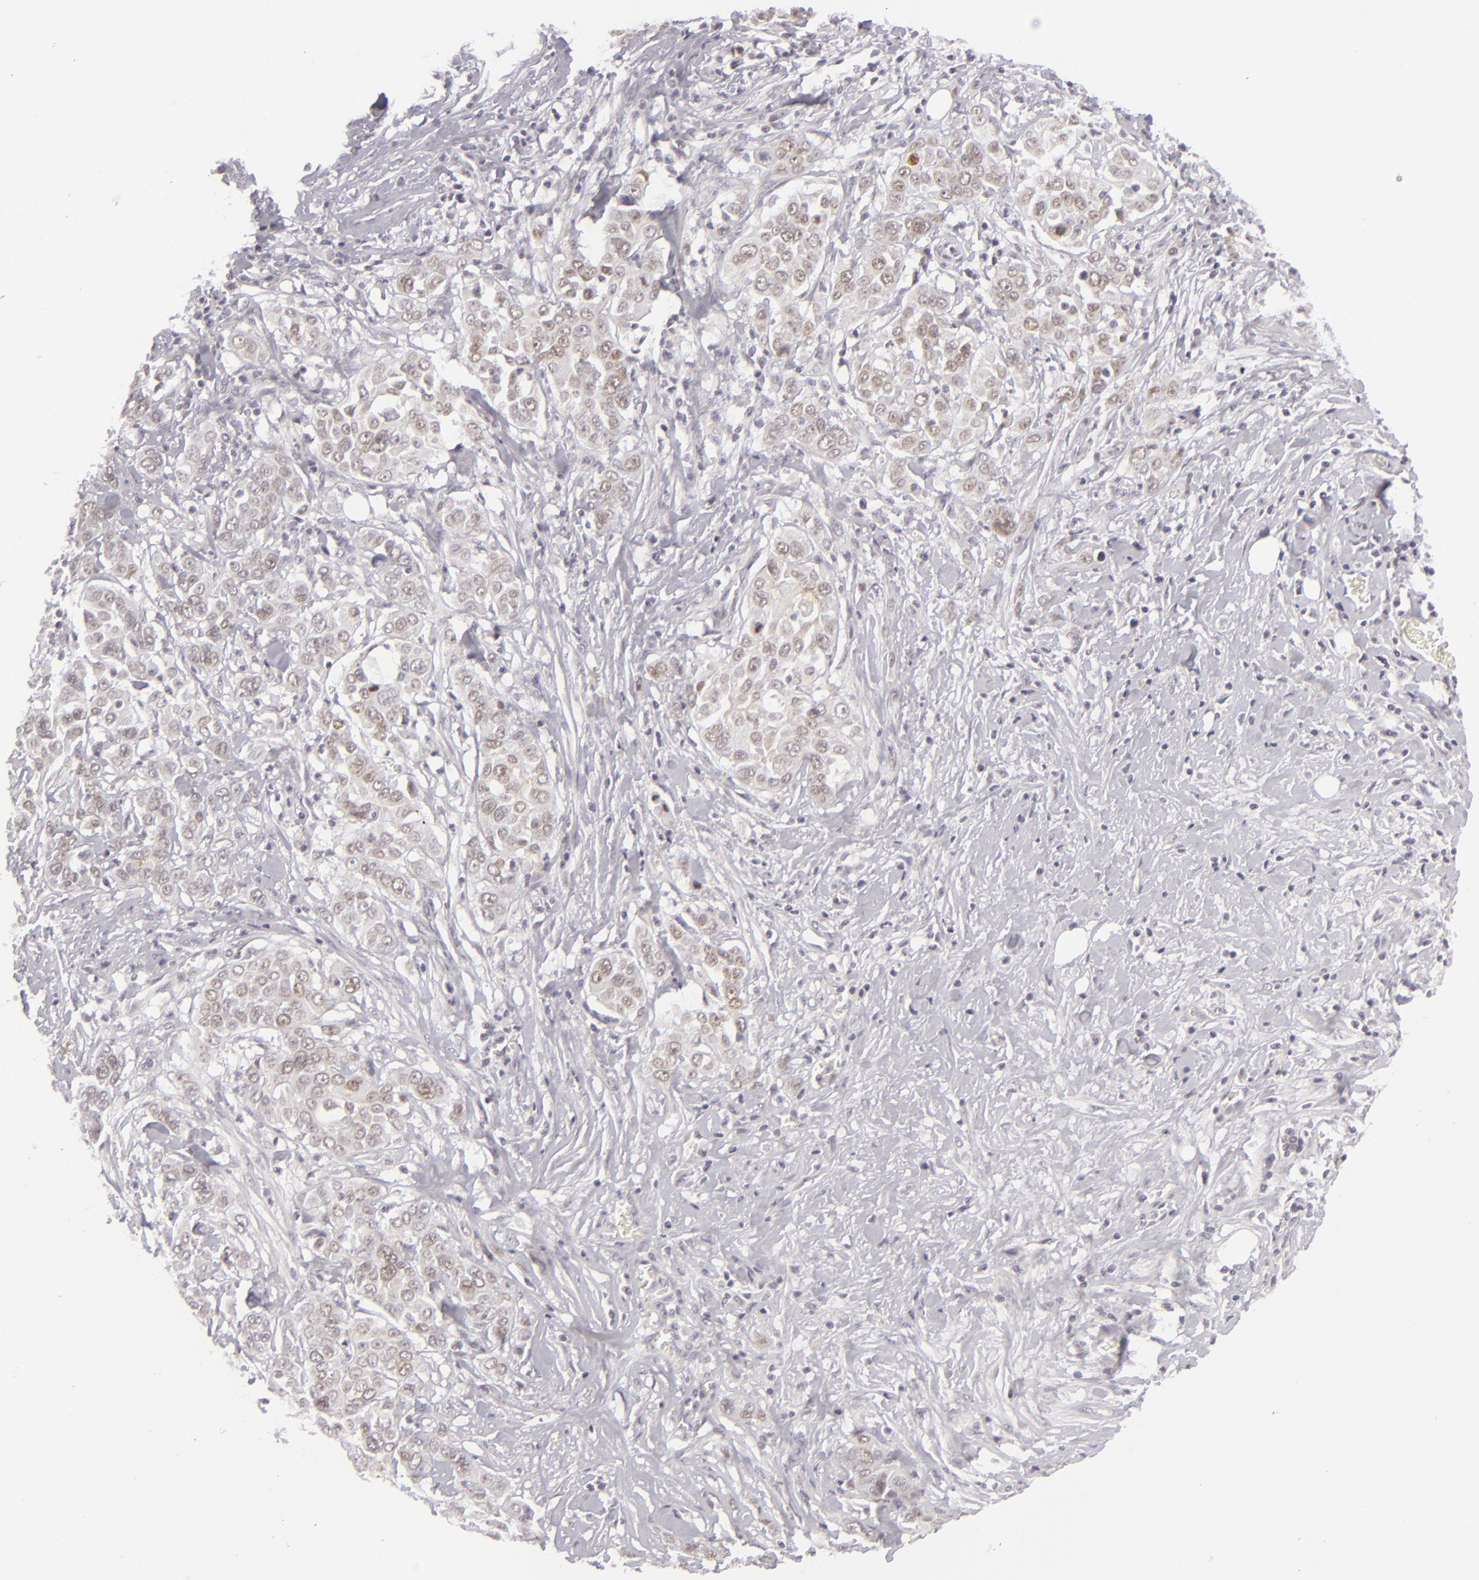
{"staining": {"intensity": "weak", "quantity": "<25%", "location": "cytoplasmic/membranous,nuclear"}, "tissue": "pancreatic cancer", "cell_type": "Tumor cells", "image_type": "cancer", "snomed": [{"axis": "morphology", "description": "Adenocarcinoma, NOS"}, {"axis": "topography", "description": "Pancreas"}], "caption": "The image shows no staining of tumor cells in pancreatic adenocarcinoma.", "gene": "SIX1", "patient": {"sex": "female", "age": 52}}